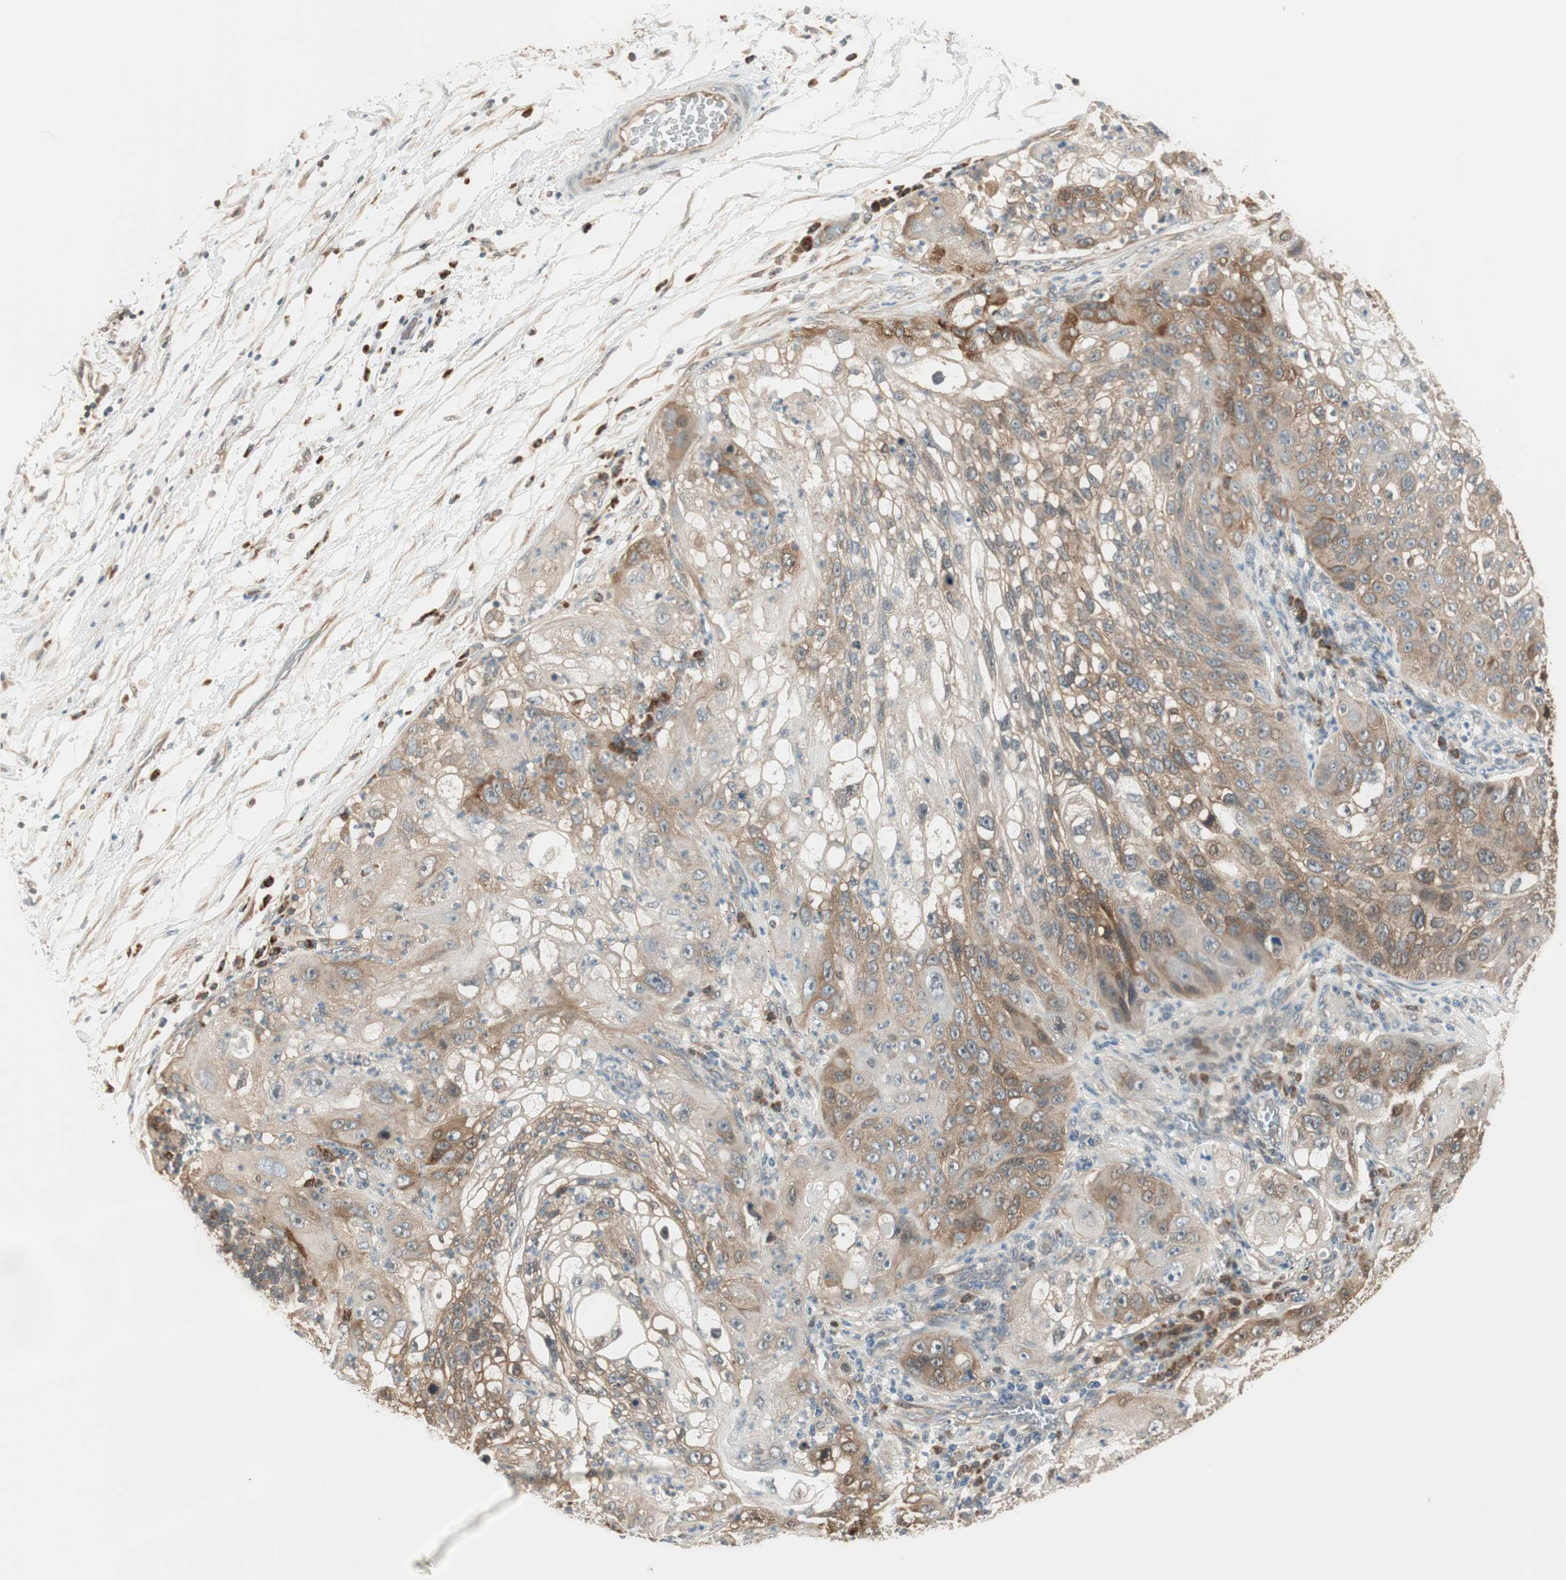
{"staining": {"intensity": "moderate", "quantity": "<25%", "location": "cytoplasmic/membranous"}, "tissue": "lung cancer", "cell_type": "Tumor cells", "image_type": "cancer", "snomed": [{"axis": "morphology", "description": "Inflammation, NOS"}, {"axis": "morphology", "description": "Squamous cell carcinoma, NOS"}, {"axis": "topography", "description": "Lymph node"}, {"axis": "topography", "description": "Soft tissue"}, {"axis": "topography", "description": "Lung"}], "caption": "Lung cancer (squamous cell carcinoma) stained for a protein (brown) shows moderate cytoplasmic/membranous positive staining in approximately <25% of tumor cells.", "gene": "IPO5", "patient": {"sex": "male", "age": 66}}